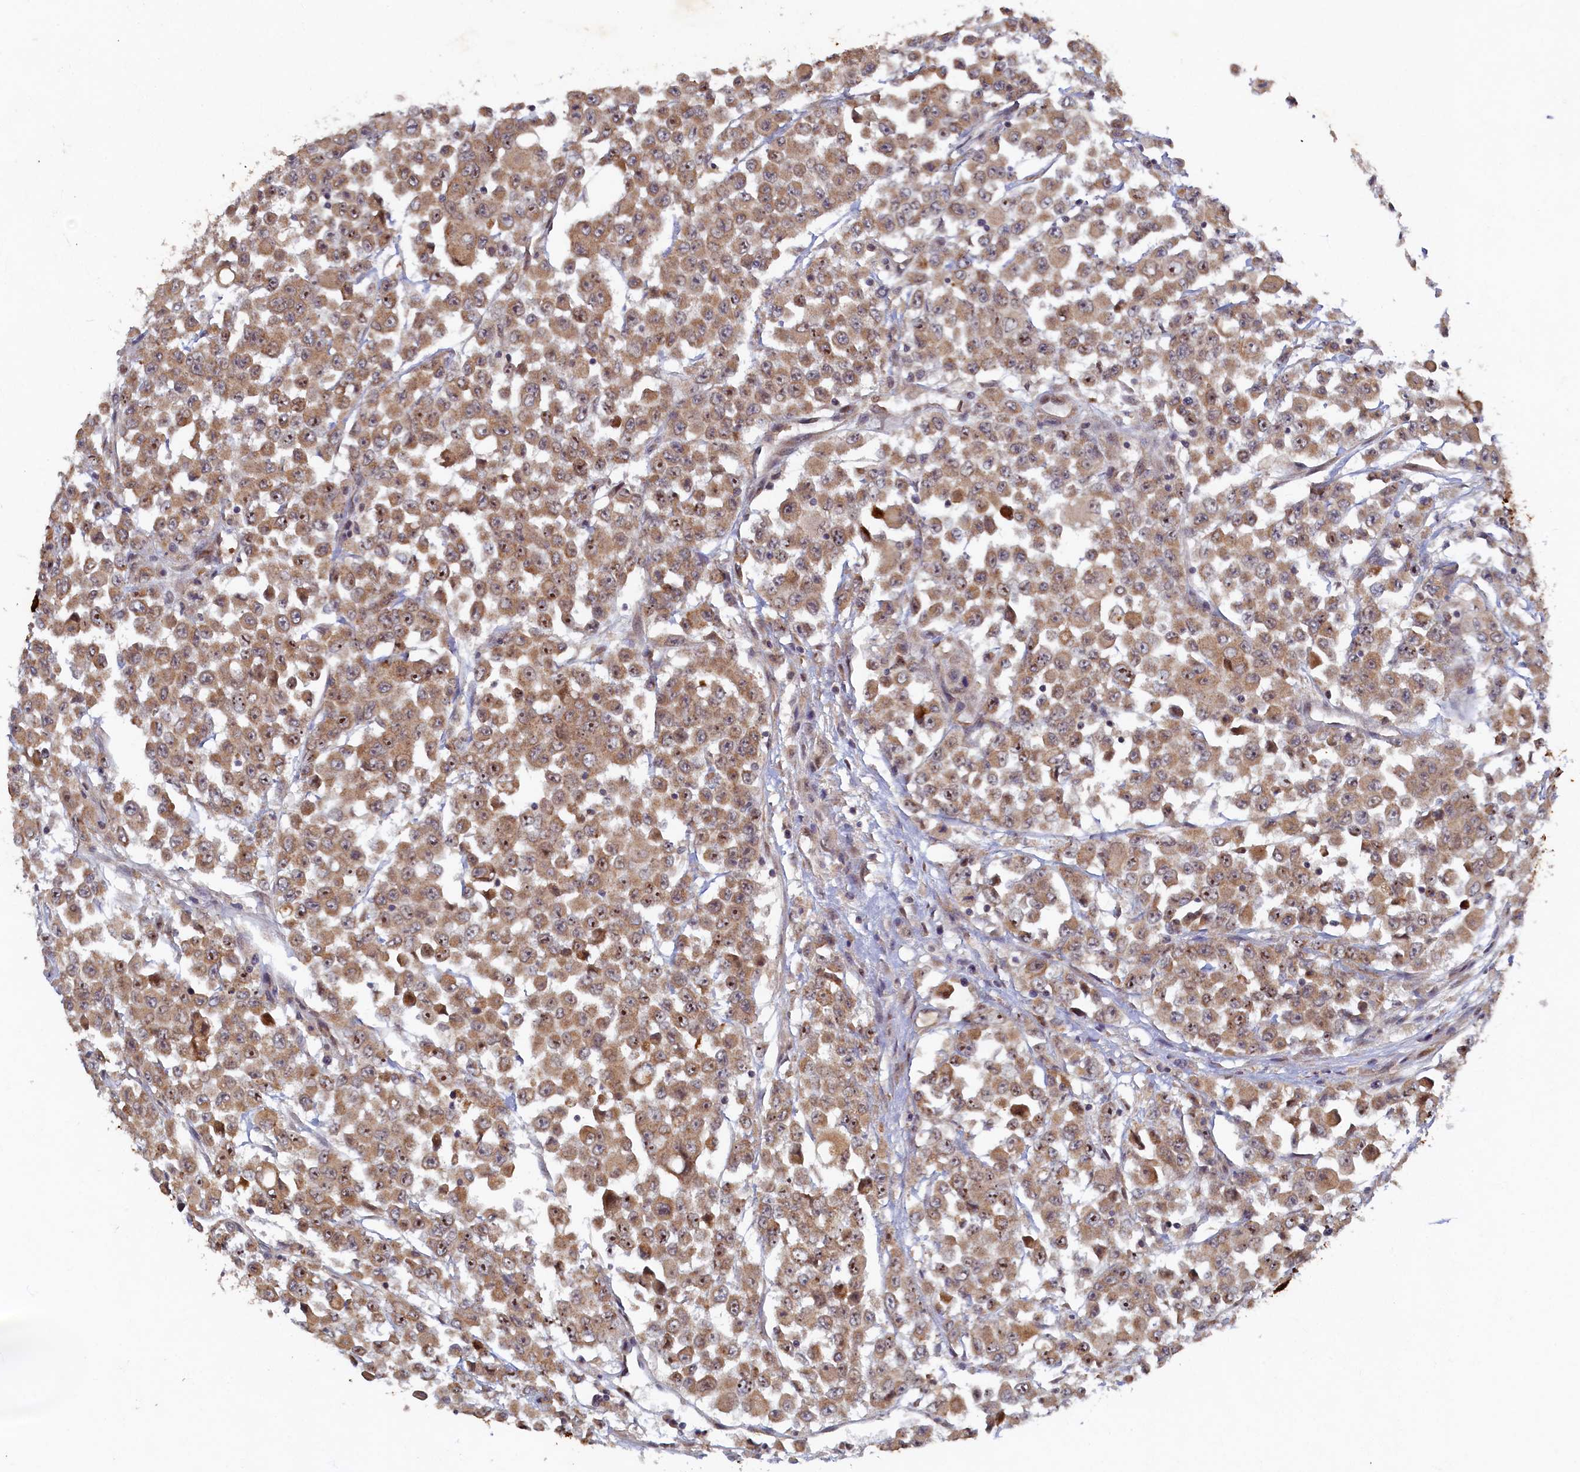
{"staining": {"intensity": "moderate", "quantity": ">75%", "location": "cytoplasmic/membranous"}, "tissue": "colorectal cancer", "cell_type": "Tumor cells", "image_type": "cancer", "snomed": [{"axis": "morphology", "description": "Adenocarcinoma, NOS"}, {"axis": "topography", "description": "Colon"}], "caption": "Moderate cytoplasmic/membranous protein positivity is present in about >75% of tumor cells in colorectal adenocarcinoma. (brown staining indicates protein expression, while blue staining denotes nuclei).", "gene": "CEP20", "patient": {"sex": "male", "age": 51}}